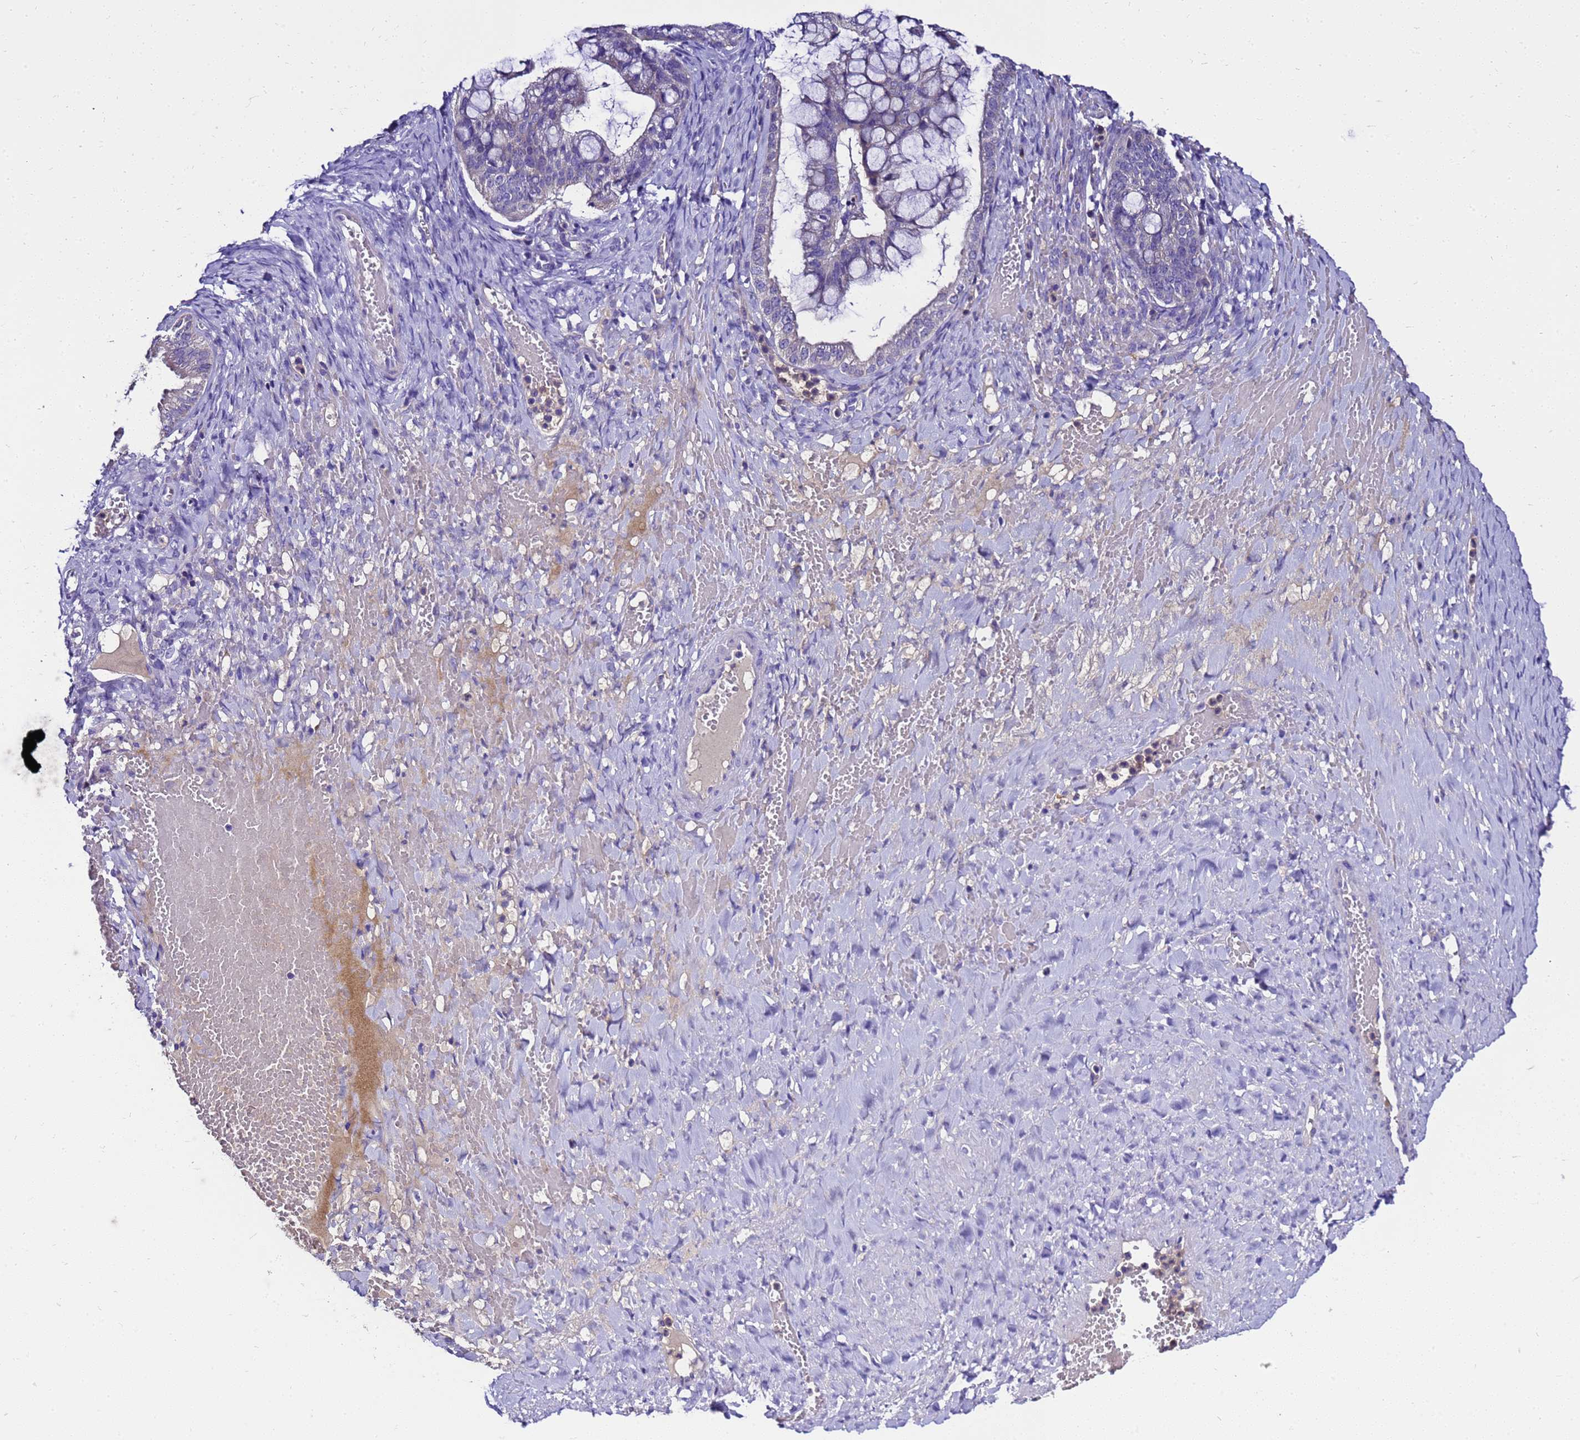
{"staining": {"intensity": "negative", "quantity": "none", "location": "none"}, "tissue": "ovarian cancer", "cell_type": "Tumor cells", "image_type": "cancer", "snomed": [{"axis": "morphology", "description": "Cystadenocarcinoma, mucinous, NOS"}, {"axis": "topography", "description": "Ovary"}], "caption": "This is an immunohistochemistry (IHC) histopathology image of ovarian cancer (mucinous cystadenocarcinoma). There is no staining in tumor cells.", "gene": "UGT2A1", "patient": {"sex": "female", "age": 73}}